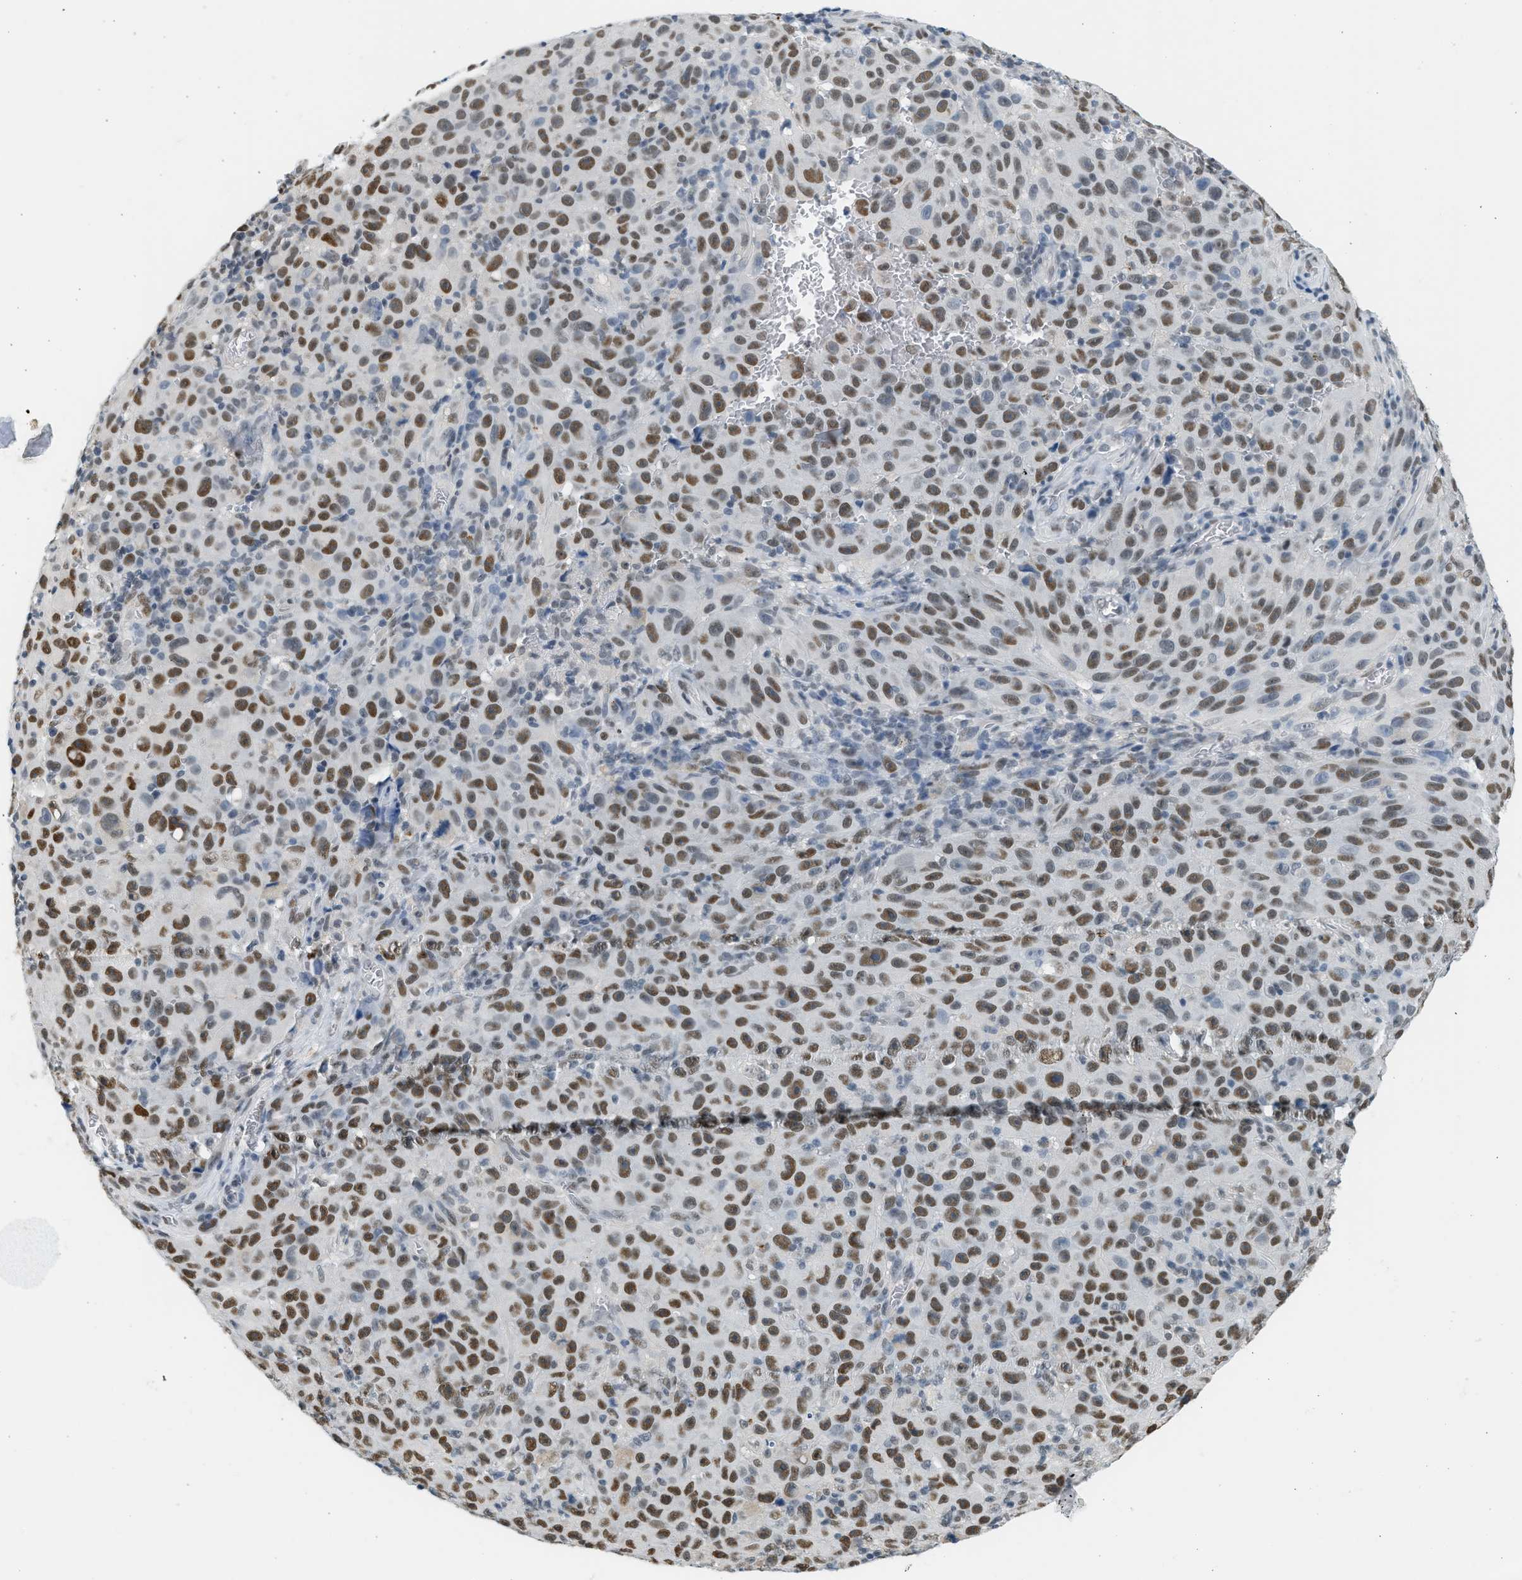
{"staining": {"intensity": "moderate", "quantity": ">75%", "location": "nuclear"}, "tissue": "melanoma", "cell_type": "Tumor cells", "image_type": "cancer", "snomed": [{"axis": "morphology", "description": "Malignant melanoma, NOS"}, {"axis": "topography", "description": "Skin"}], "caption": "About >75% of tumor cells in malignant melanoma demonstrate moderate nuclear protein expression as visualized by brown immunohistochemical staining.", "gene": "HIPK1", "patient": {"sex": "female", "age": 82}}